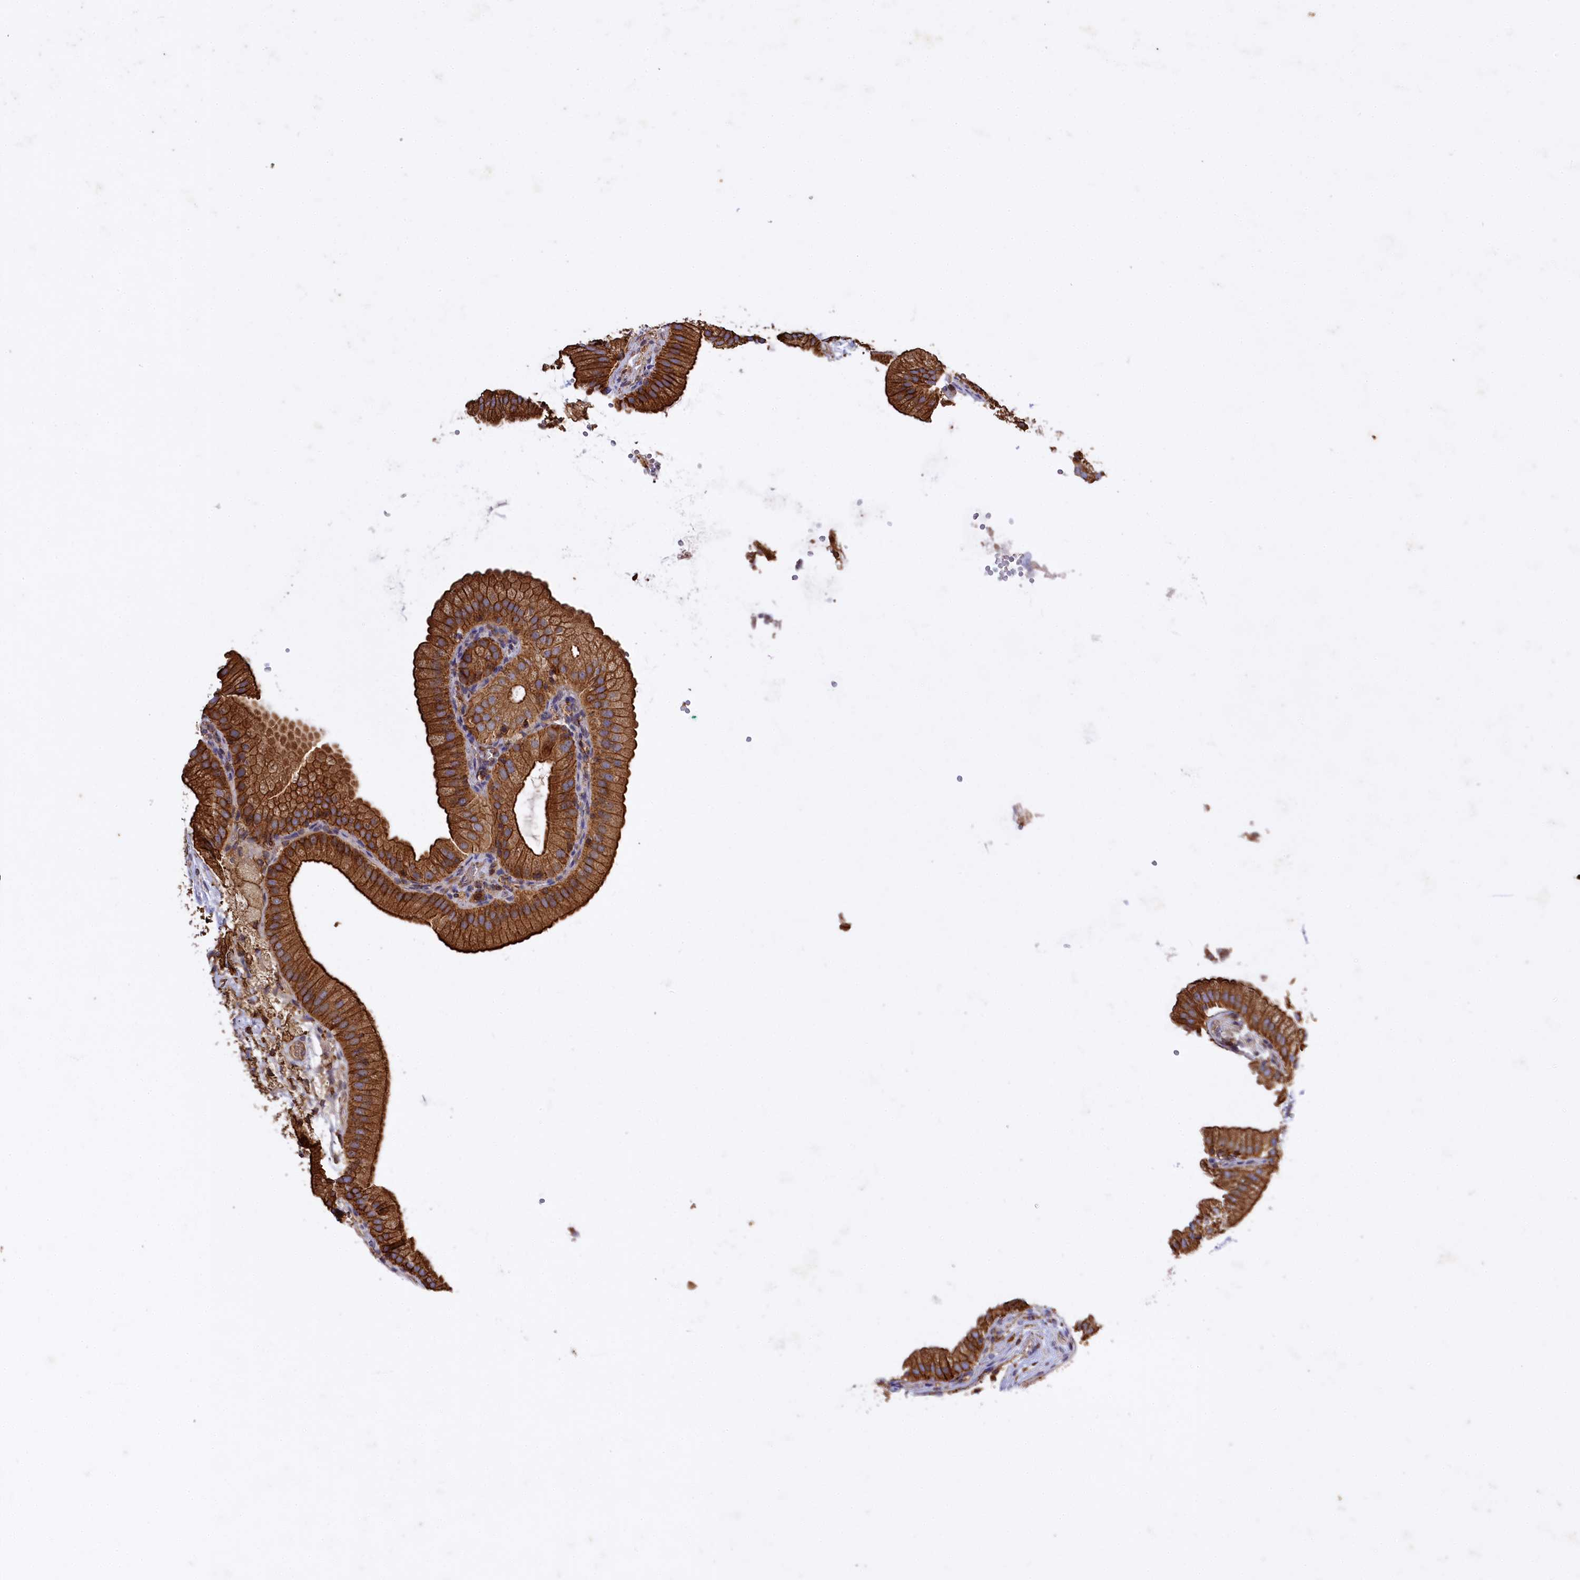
{"staining": {"intensity": "strong", "quantity": ">75%", "location": "cytoplasmic/membranous"}, "tissue": "gallbladder", "cell_type": "Glandular cells", "image_type": "normal", "snomed": [{"axis": "morphology", "description": "Normal tissue, NOS"}, {"axis": "topography", "description": "Gallbladder"}], "caption": "The histopathology image reveals staining of benign gallbladder, revealing strong cytoplasmic/membranous protein expression (brown color) within glandular cells.", "gene": "CARD19", "patient": {"sex": "male", "age": 55}}